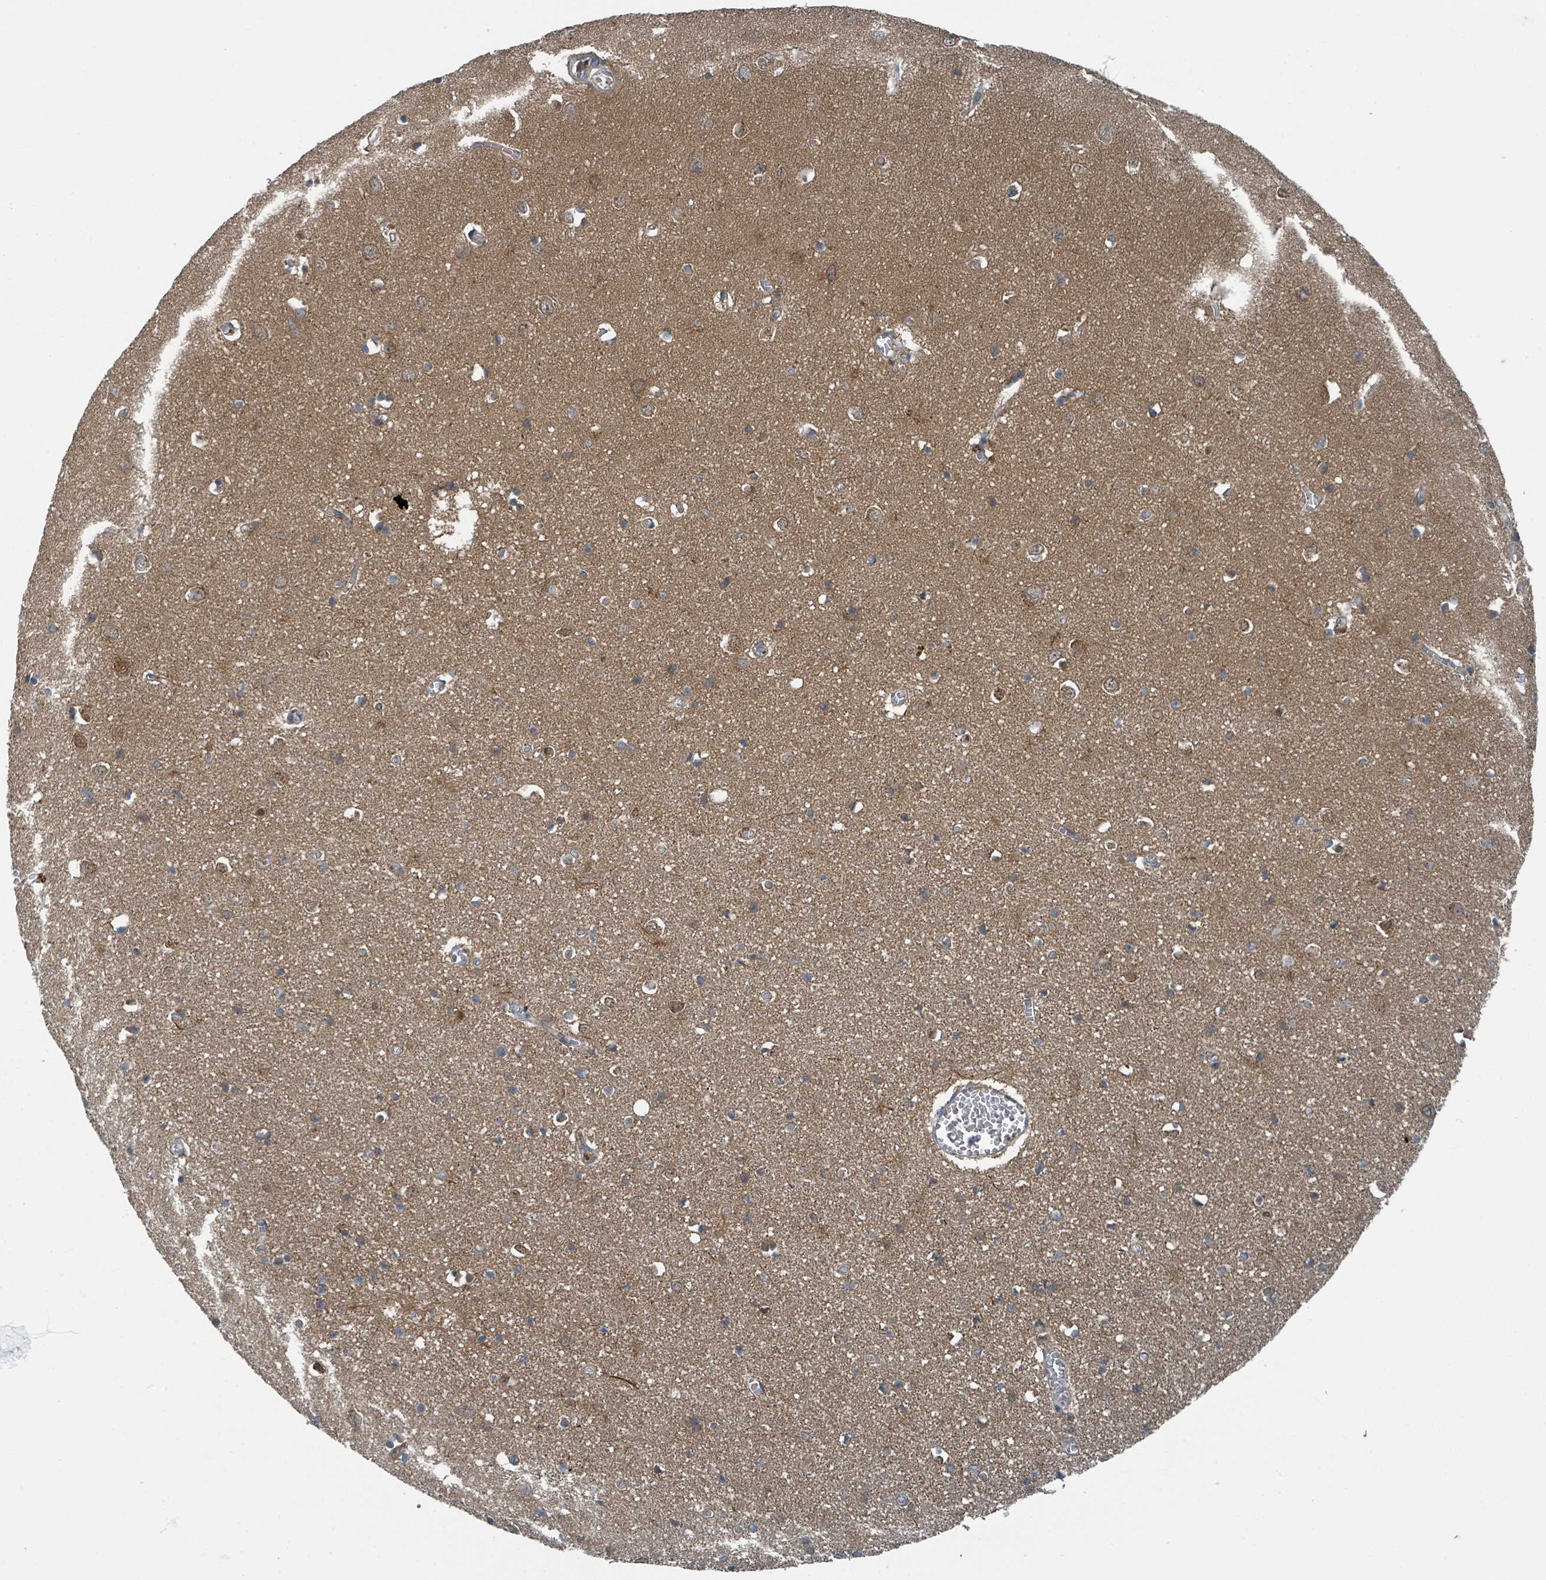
{"staining": {"intensity": "negative", "quantity": "none", "location": "none"}, "tissue": "cerebral cortex", "cell_type": "Endothelial cells", "image_type": "normal", "snomed": [{"axis": "morphology", "description": "Normal tissue, NOS"}, {"axis": "topography", "description": "Cerebral cortex"}], "caption": "High power microscopy photomicrograph of an immunohistochemistry (IHC) micrograph of benign cerebral cortex, revealing no significant expression in endothelial cells.", "gene": "GOLGA7B", "patient": {"sex": "female", "age": 64}}